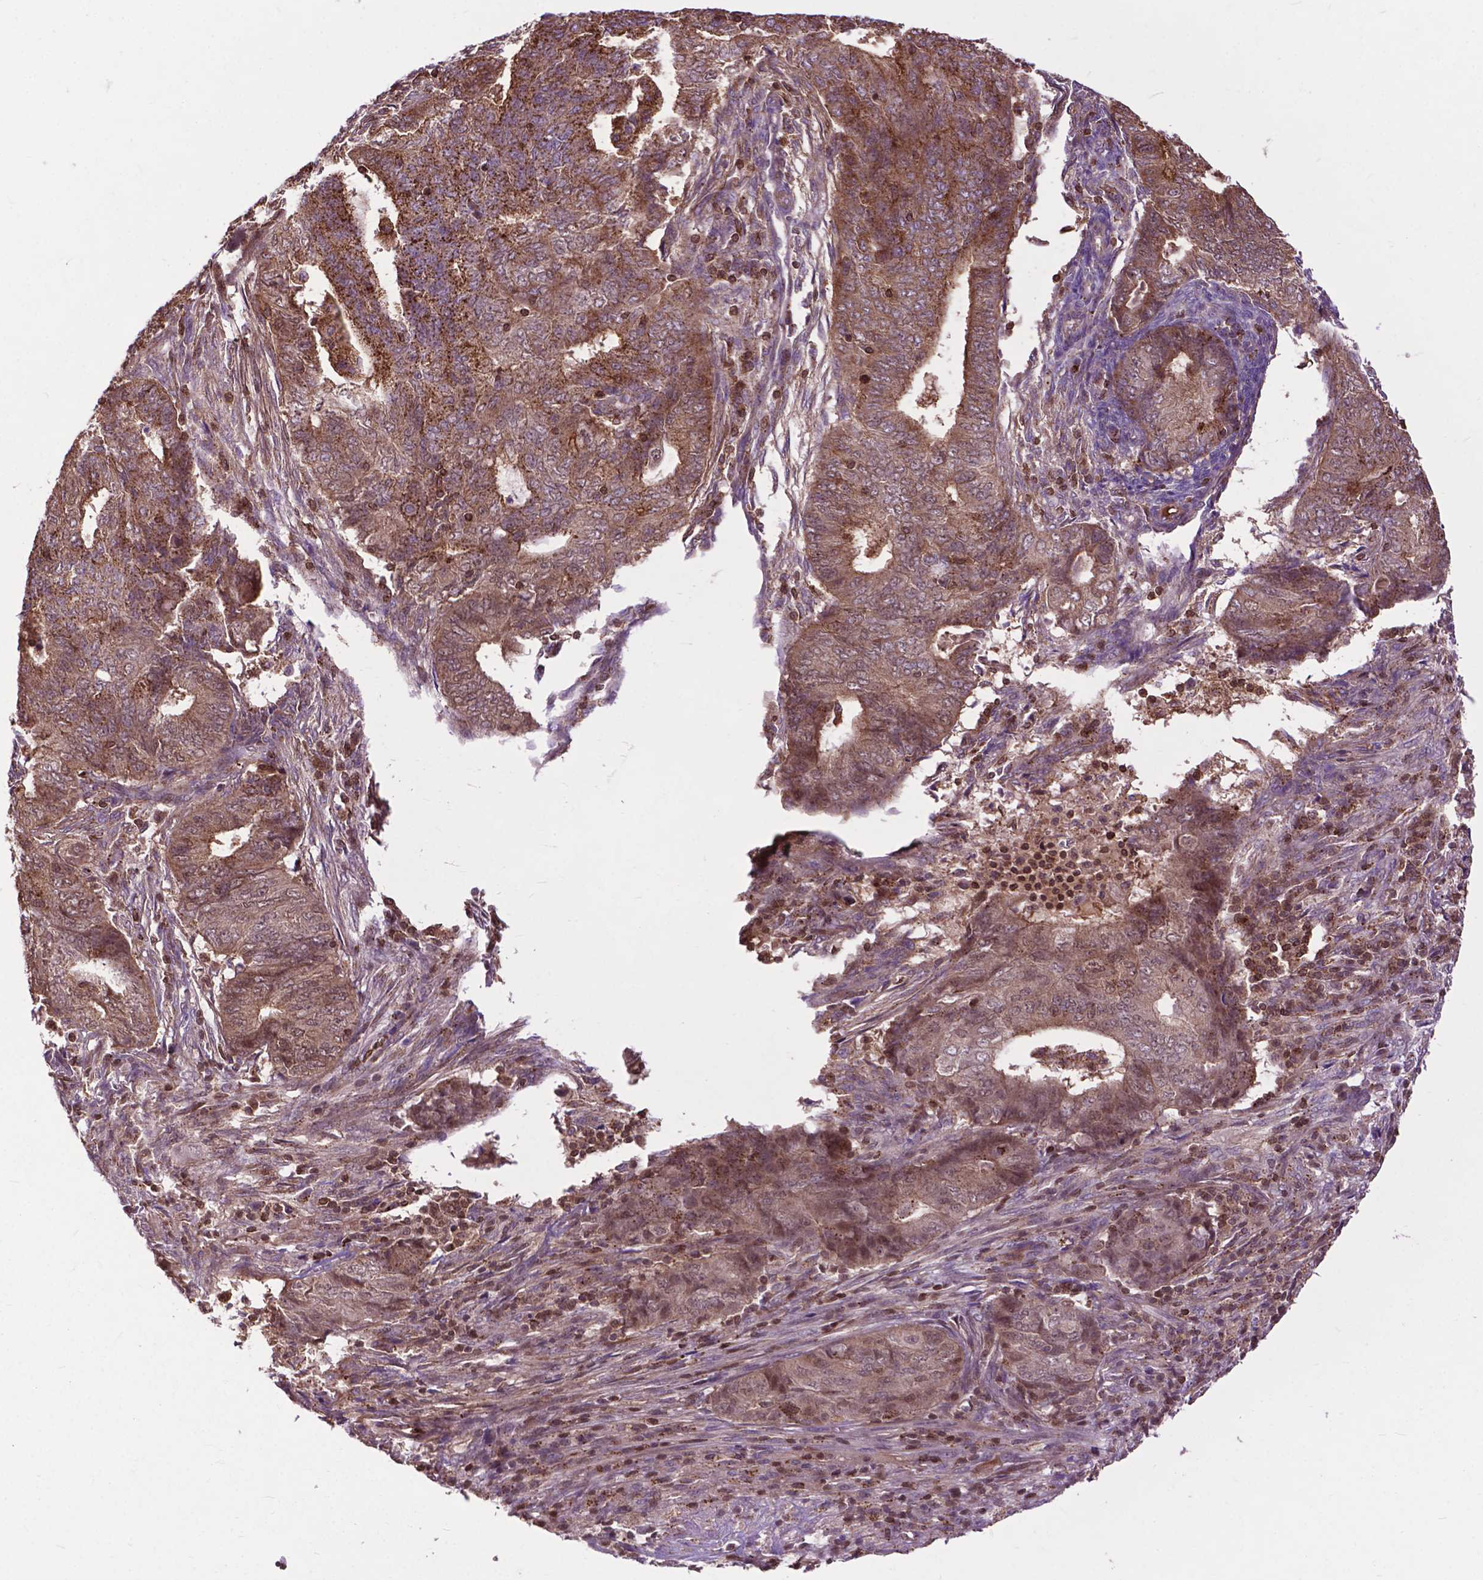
{"staining": {"intensity": "moderate", "quantity": ">75%", "location": "cytoplasmic/membranous"}, "tissue": "endometrial cancer", "cell_type": "Tumor cells", "image_type": "cancer", "snomed": [{"axis": "morphology", "description": "Adenocarcinoma, NOS"}, {"axis": "topography", "description": "Endometrium"}], "caption": "Immunohistochemical staining of human endometrial cancer (adenocarcinoma) shows medium levels of moderate cytoplasmic/membranous staining in about >75% of tumor cells.", "gene": "CHMP4A", "patient": {"sex": "female", "age": 62}}